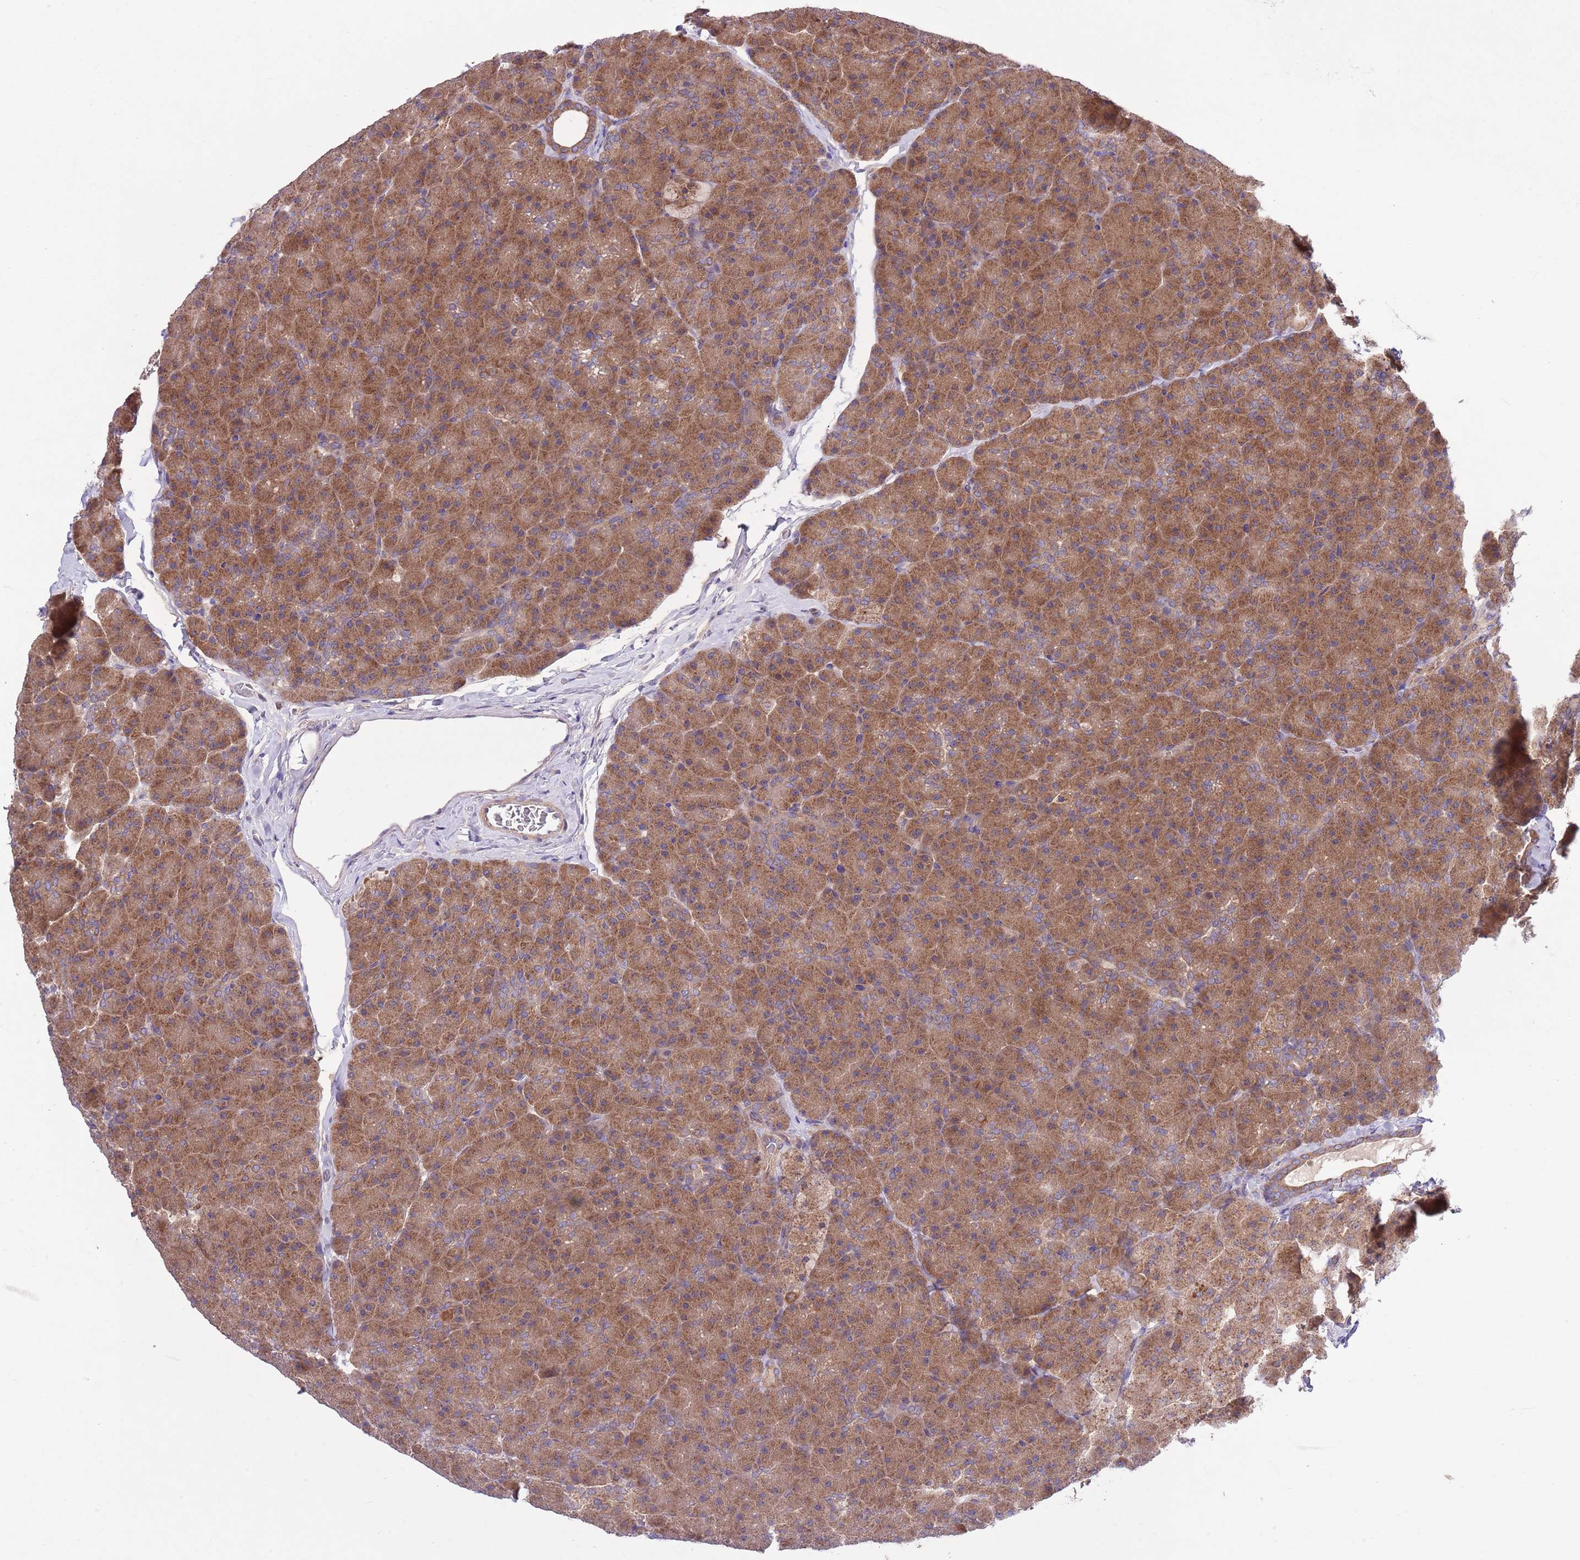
{"staining": {"intensity": "moderate", "quantity": ">75%", "location": "cytoplasmic/membranous"}, "tissue": "pancreas", "cell_type": "Exocrine glandular cells", "image_type": "normal", "snomed": [{"axis": "morphology", "description": "Normal tissue, NOS"}, {"axis": "topography", "description": "Pancreas"}], "caption": "Protein expression analysis of benign pancreas reveals moderate cytoplasmic/membranous positivity in approximately >75% of exocrine glandular cells. (DAB IHC, brown staining for protein, blue staining for nuclei).", "gene": "MFNG", "patient": {"sex": "male", "age": 36}}